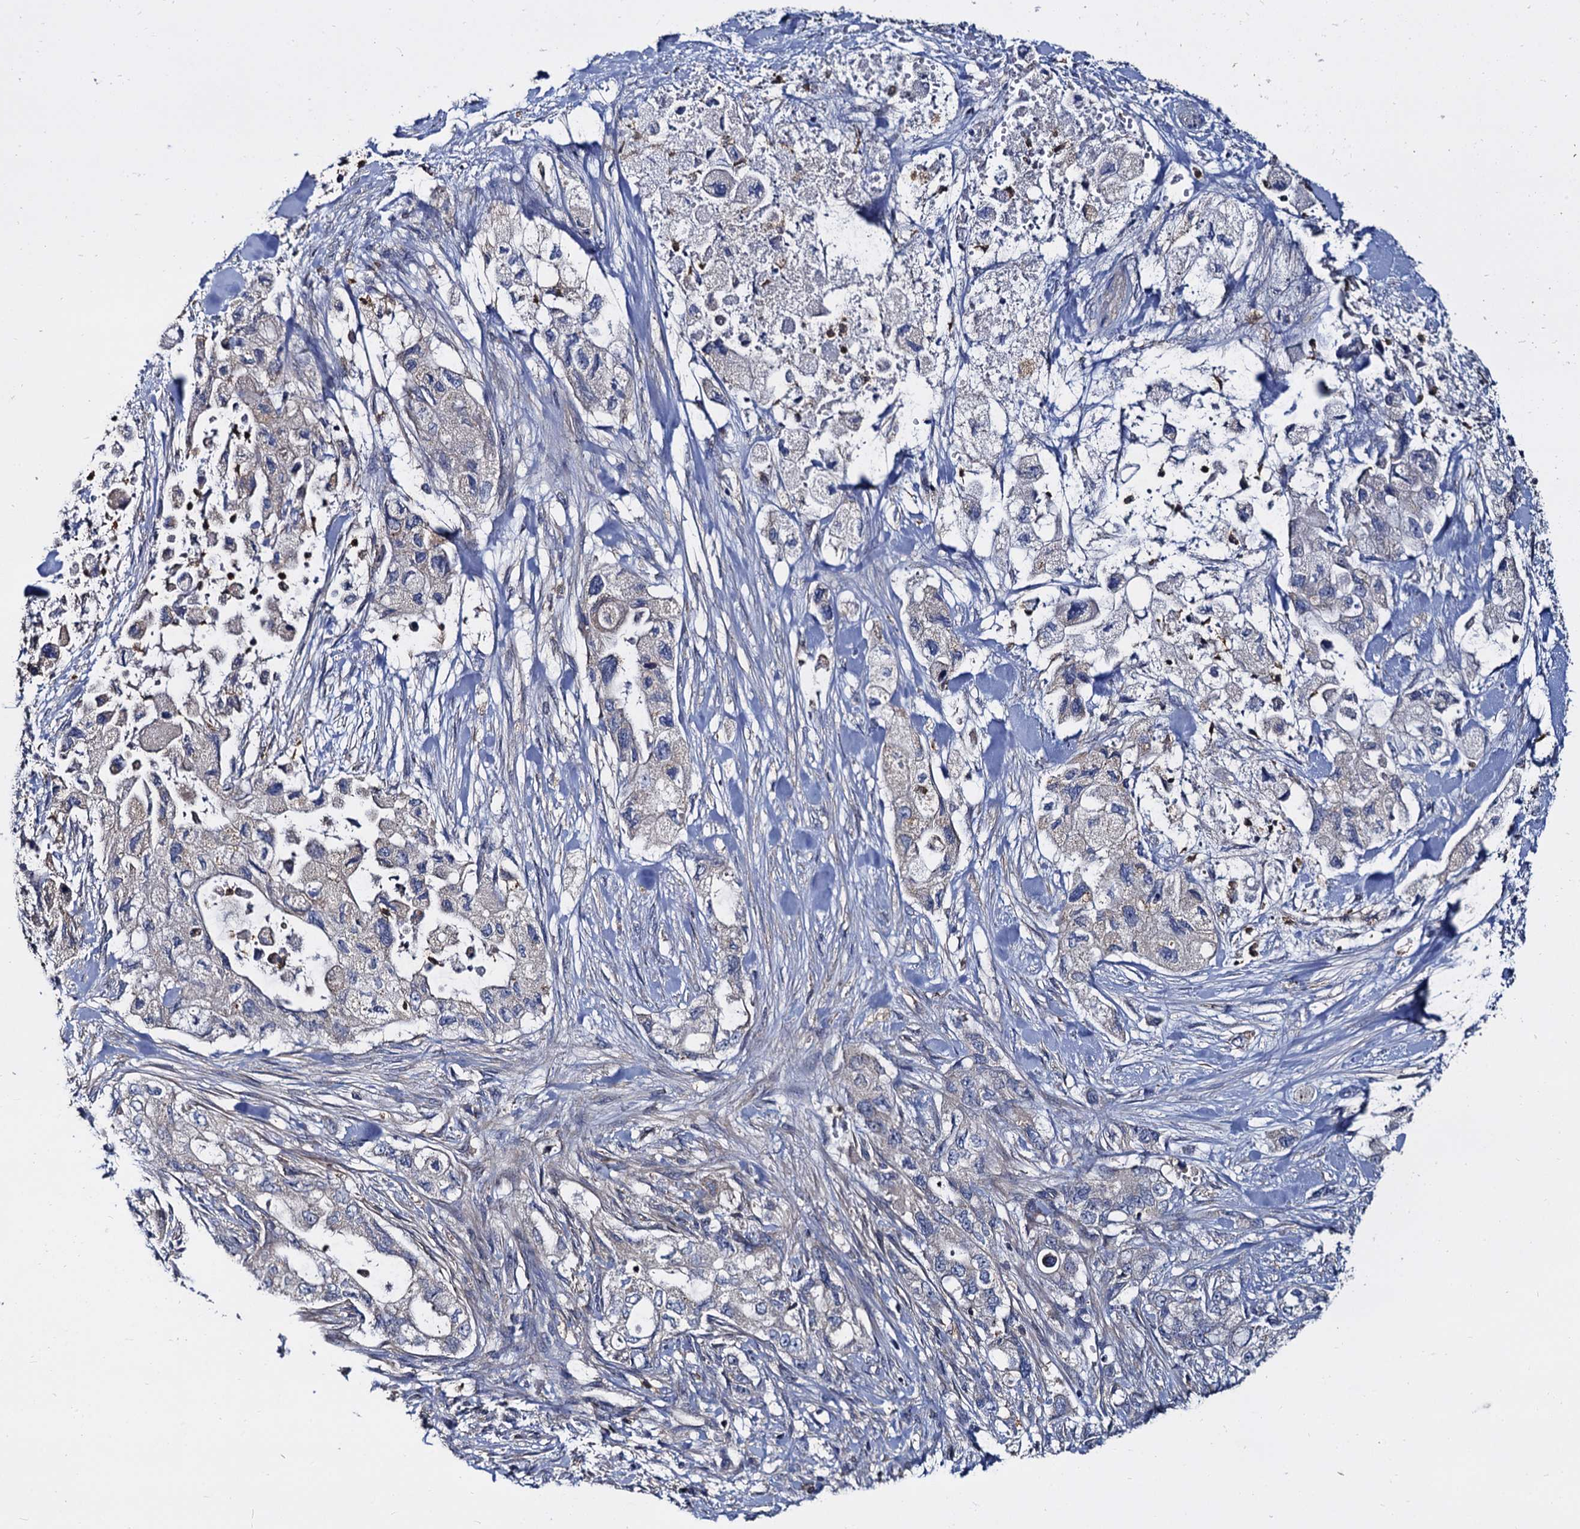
{"staining": {"intensity": "negative", "quantity": "none", "location": "none"}, "tissue": "pancreatic cancer", "cell_type": "Tumor cells", "image_type": "cancer", "snomed": [{"axis": "morphology", "description": "Adenocarcinoma, NOS"}, {"axis": "topography", "description": "Pancreas"}], "caption": "Immunohistochemistry (IHC) image of human pancreatic cancer (adenocarcinoma) stained for a protein (brown), which reveals no positivity in tumor cells.", "gene": "ANKRD13A", "patient": {"sex": "female", "age": 73}}